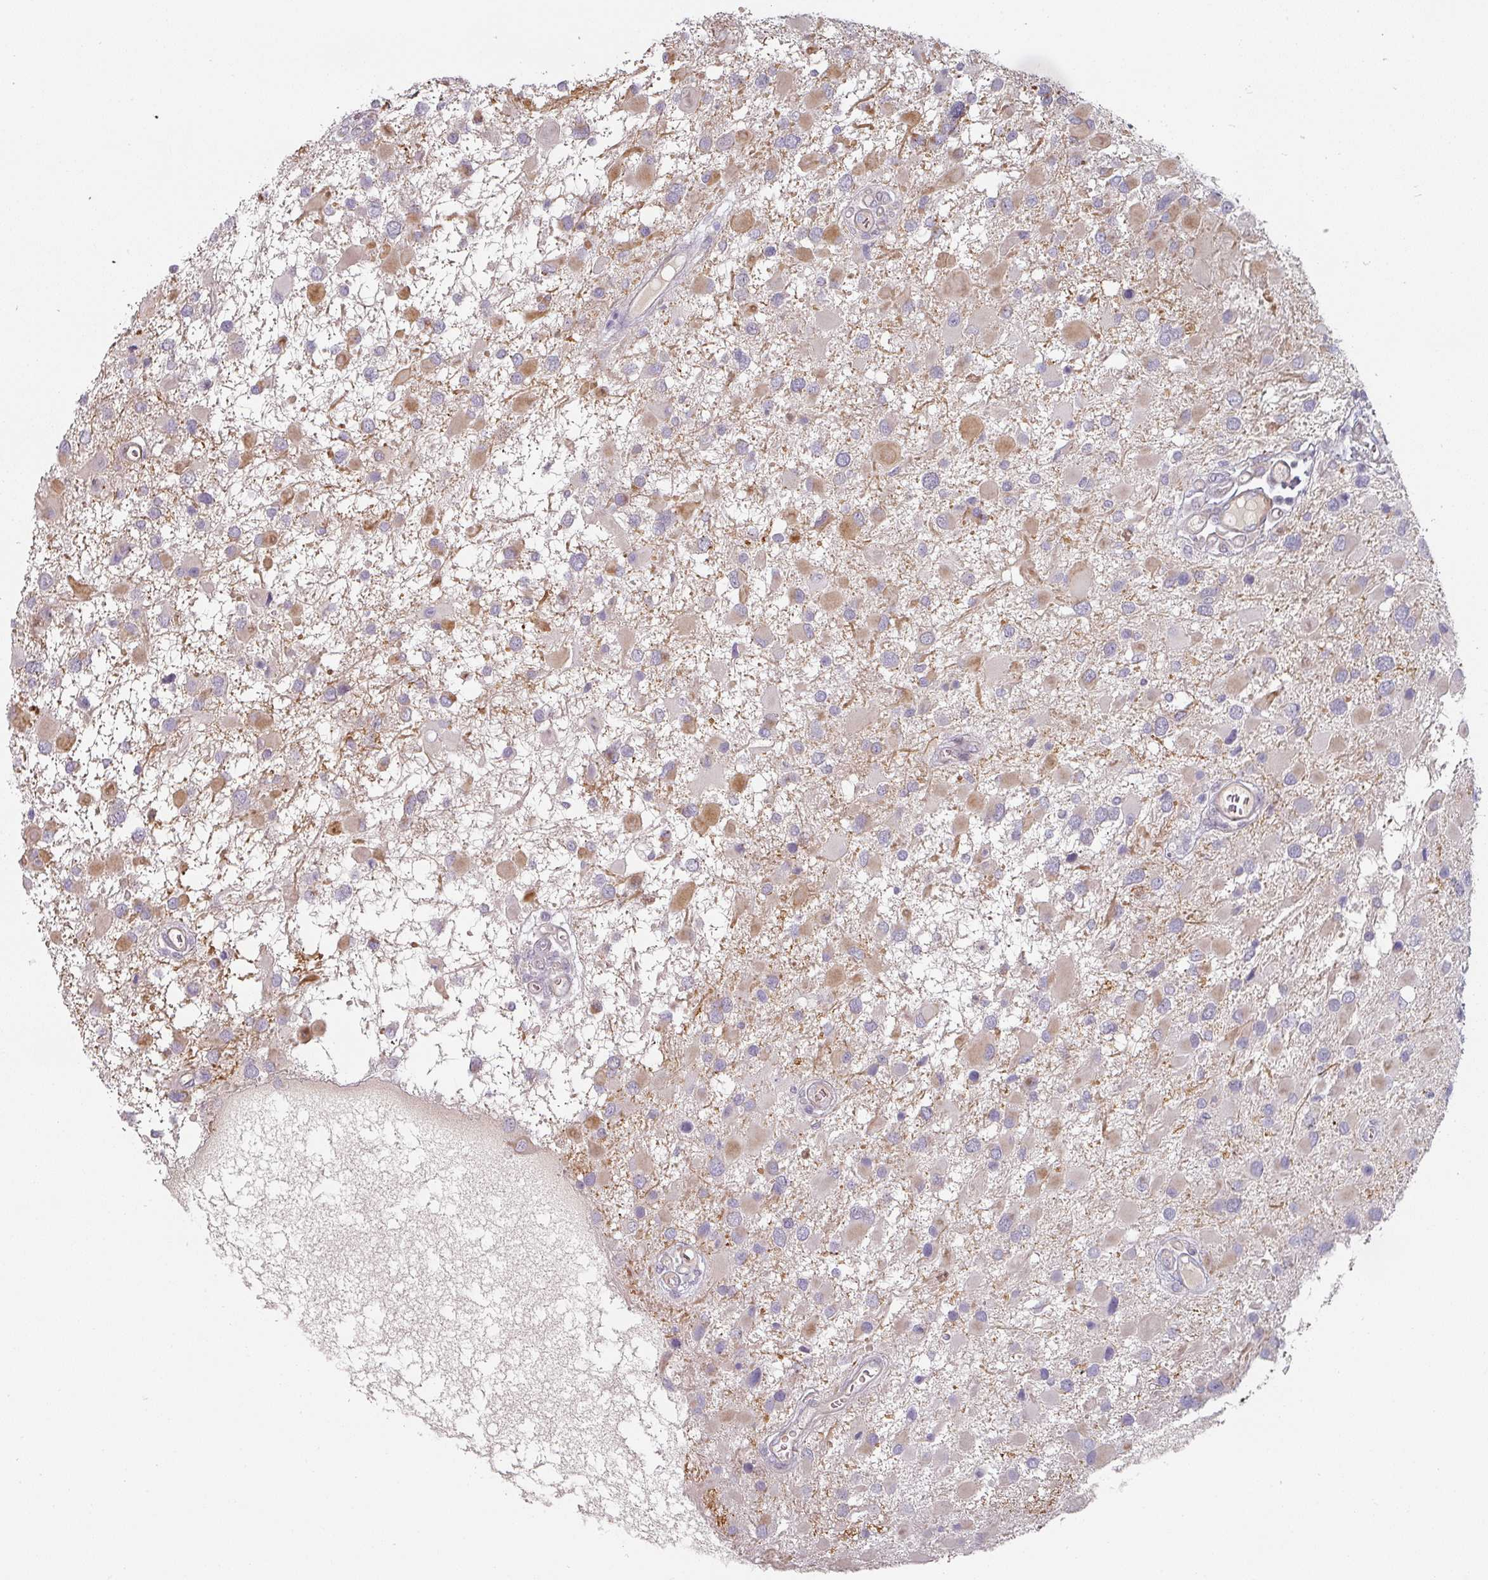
{"staining": {"intensity": "moderate", "quantity": "<25%", "location": "cytoplasmic/membranous"}, "tissue": "glioma", "cell_type": "Tumor cells", "image_type": "cancer", "snomed": [{"axis": "morphology", "description": "Glioma, malignant, High grade"}, {"axis": "topography", "description": "Brain"}], "caption": "Protein staining of glioma tissue exhibits moderate cytoplasmic/membranous expression in approximately <25% of tumor cells.", "gene": "CEP78", "patient": {"sex": "male", "age": 53}}